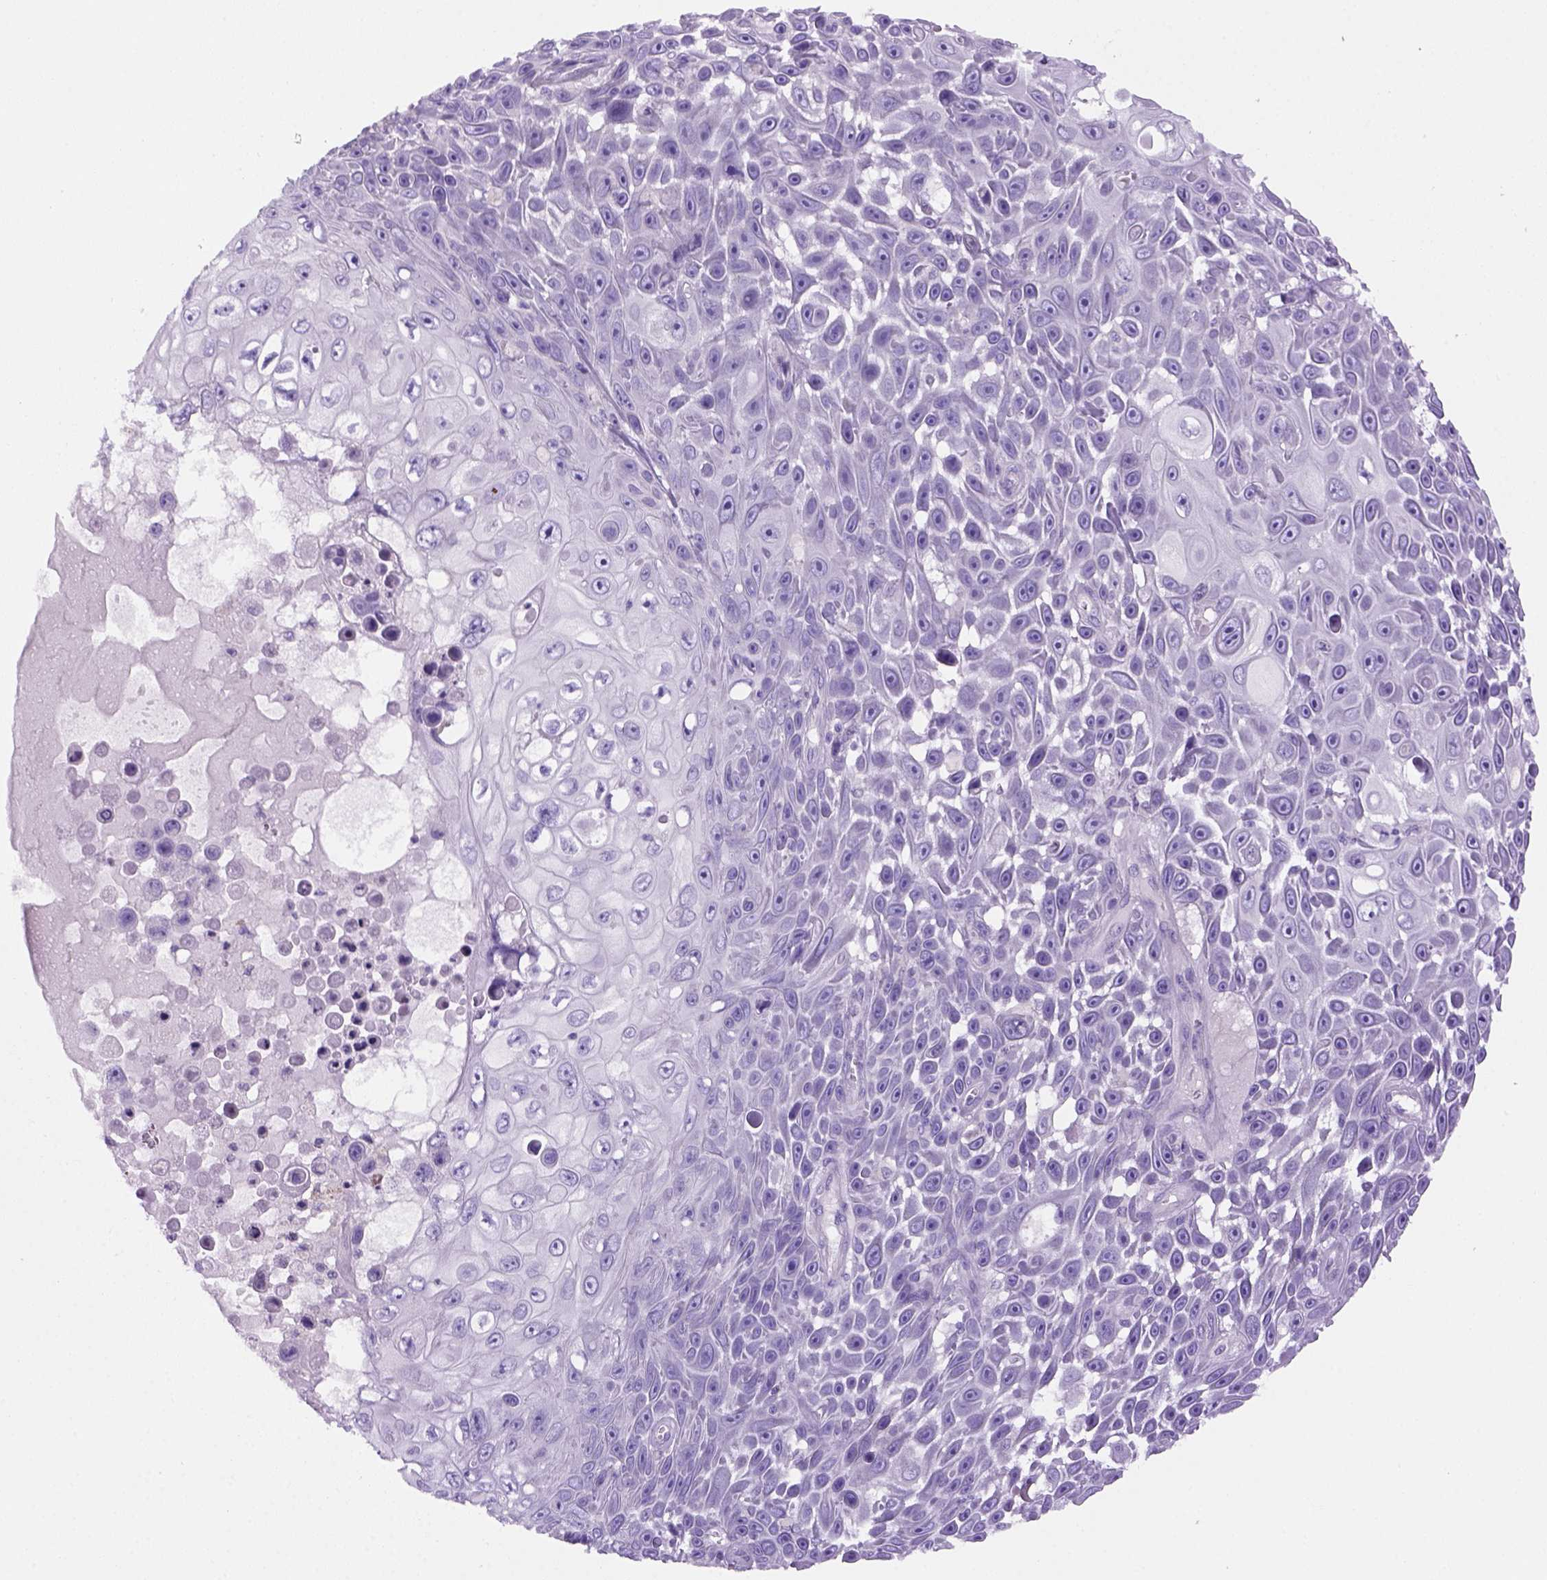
{"staining": {"intensity": "negative", "quantity": "none", "location": "none"}, "tissue": "skin cancer", "cell_type": "Tumor cells", "image_type": "cancer", "snomed": [{"axis": "morphology", "description": "Squamous cell carcinoma, NOS"}, {"axis": "topography", "description": "Skin"}], "caption": "This photomicrograph is of skin cancer (squamous cell carcinoma) stained with immunohistochemistry to label a protein in brown with the nuclei are counter-stained blue. There is no expression in tumor cells. (DAB (3,3'-diaminobenzidine) IHC with hematoxylin counter stain).", "gene": "DNAH11", "patient": {"sex": "male", "age": 82}}